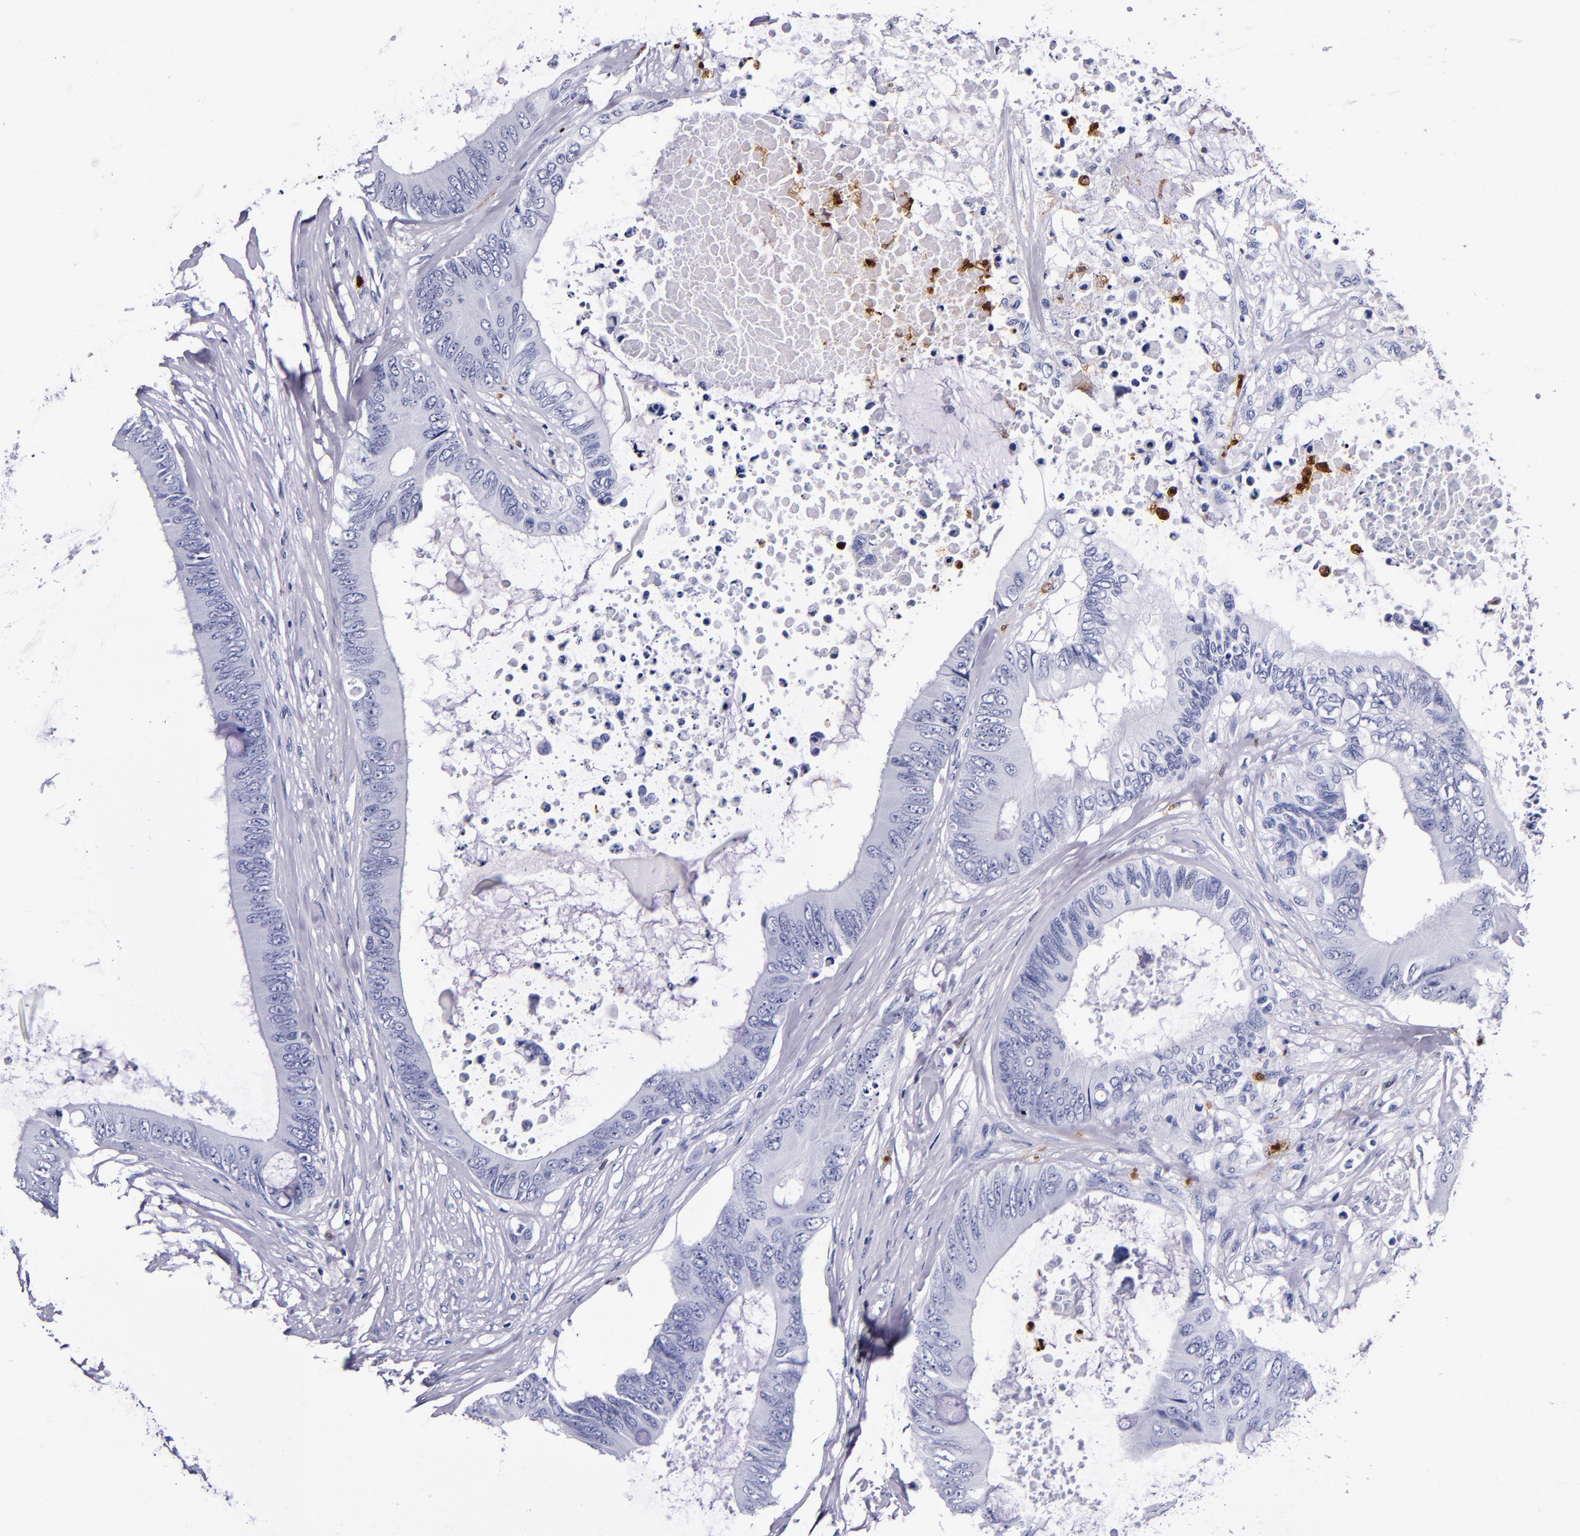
{"staining": {"intensity": "negative", "quantity": "none", "location": "none"}, "tissue": "colorectal cancer", "cell_type": "Tumor cells", "image_type": "cancer", "snomed": [{"axis": "morphology", "description": "Normal tissue, NOS"}, {"axis": "morphology", "description": "Adenocarcinoma, NOS"}, {"axis": "topography", "description": "Rectum"}, {"axis": "topography", "description": "Peripheral nerve tissue"}], "caption": "Human colorectal cancer (adenocarcinoma) stained for a protein using immunohistochemistry (IHC) reveals no expression in tumor cells.", "gene": "S100A8", "patient": {"sex": "female", "age": 77}}